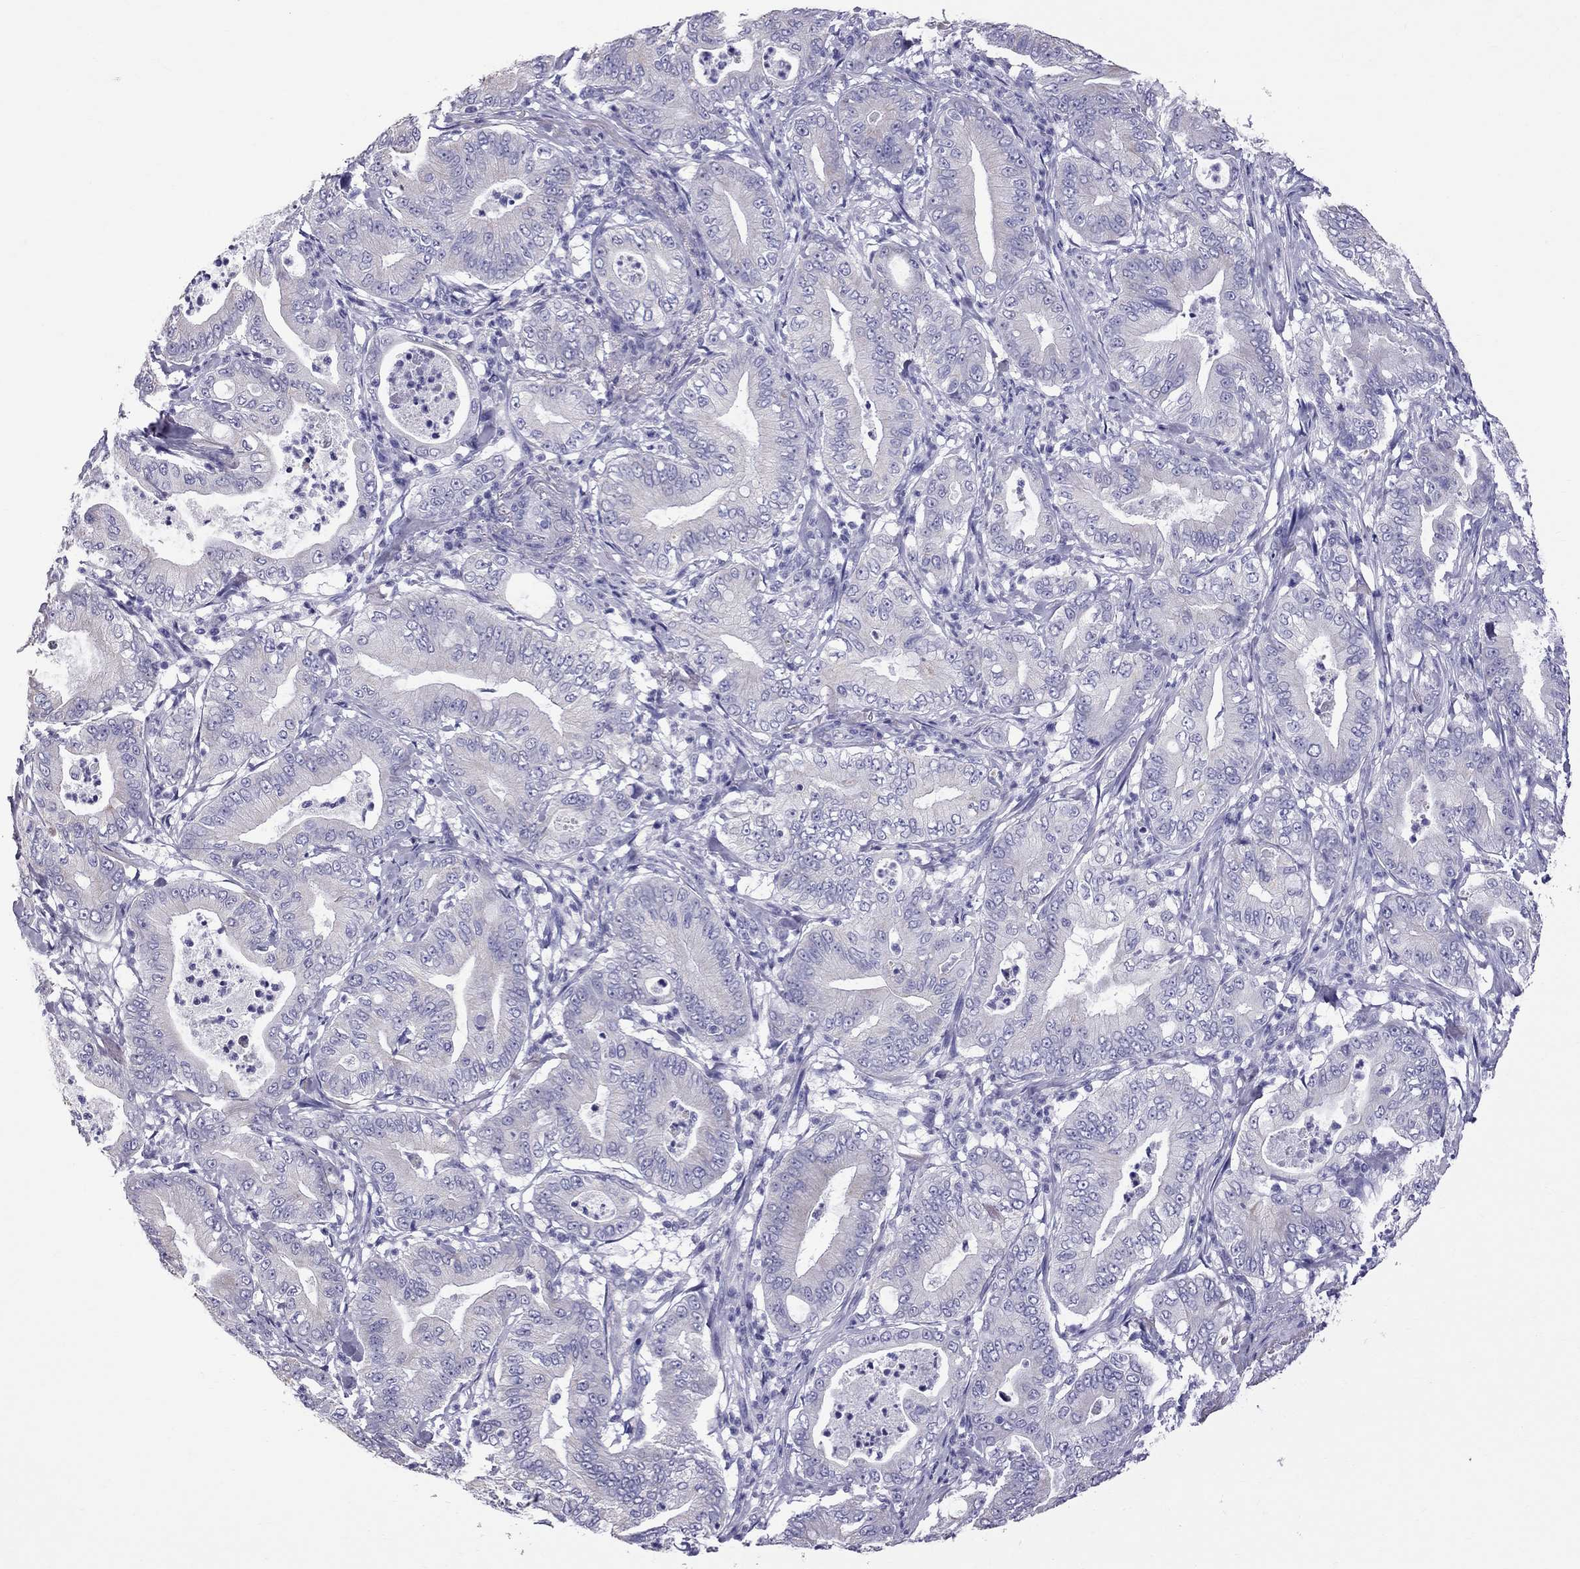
{"staining": {"intensity": "negative", "quantity": "none", "location": "none"}, "tissue": "pancreatic cancer", "cell_type": "Tumor cells", "image_type": "cancer", "snomed": [{"axis": "morphology", "description": "Adenocarcinoma, NOS"}, {"axis": "topography", "description": "Pancreas"}], "caption": "A high-resolution micrograph shows IHC staining of pancreatic adenocarcinoma, which demonstrates no significant positivity in tumor cells.", "gene": "TTLL13", "patient": {"sex": "male", "age": 71}}